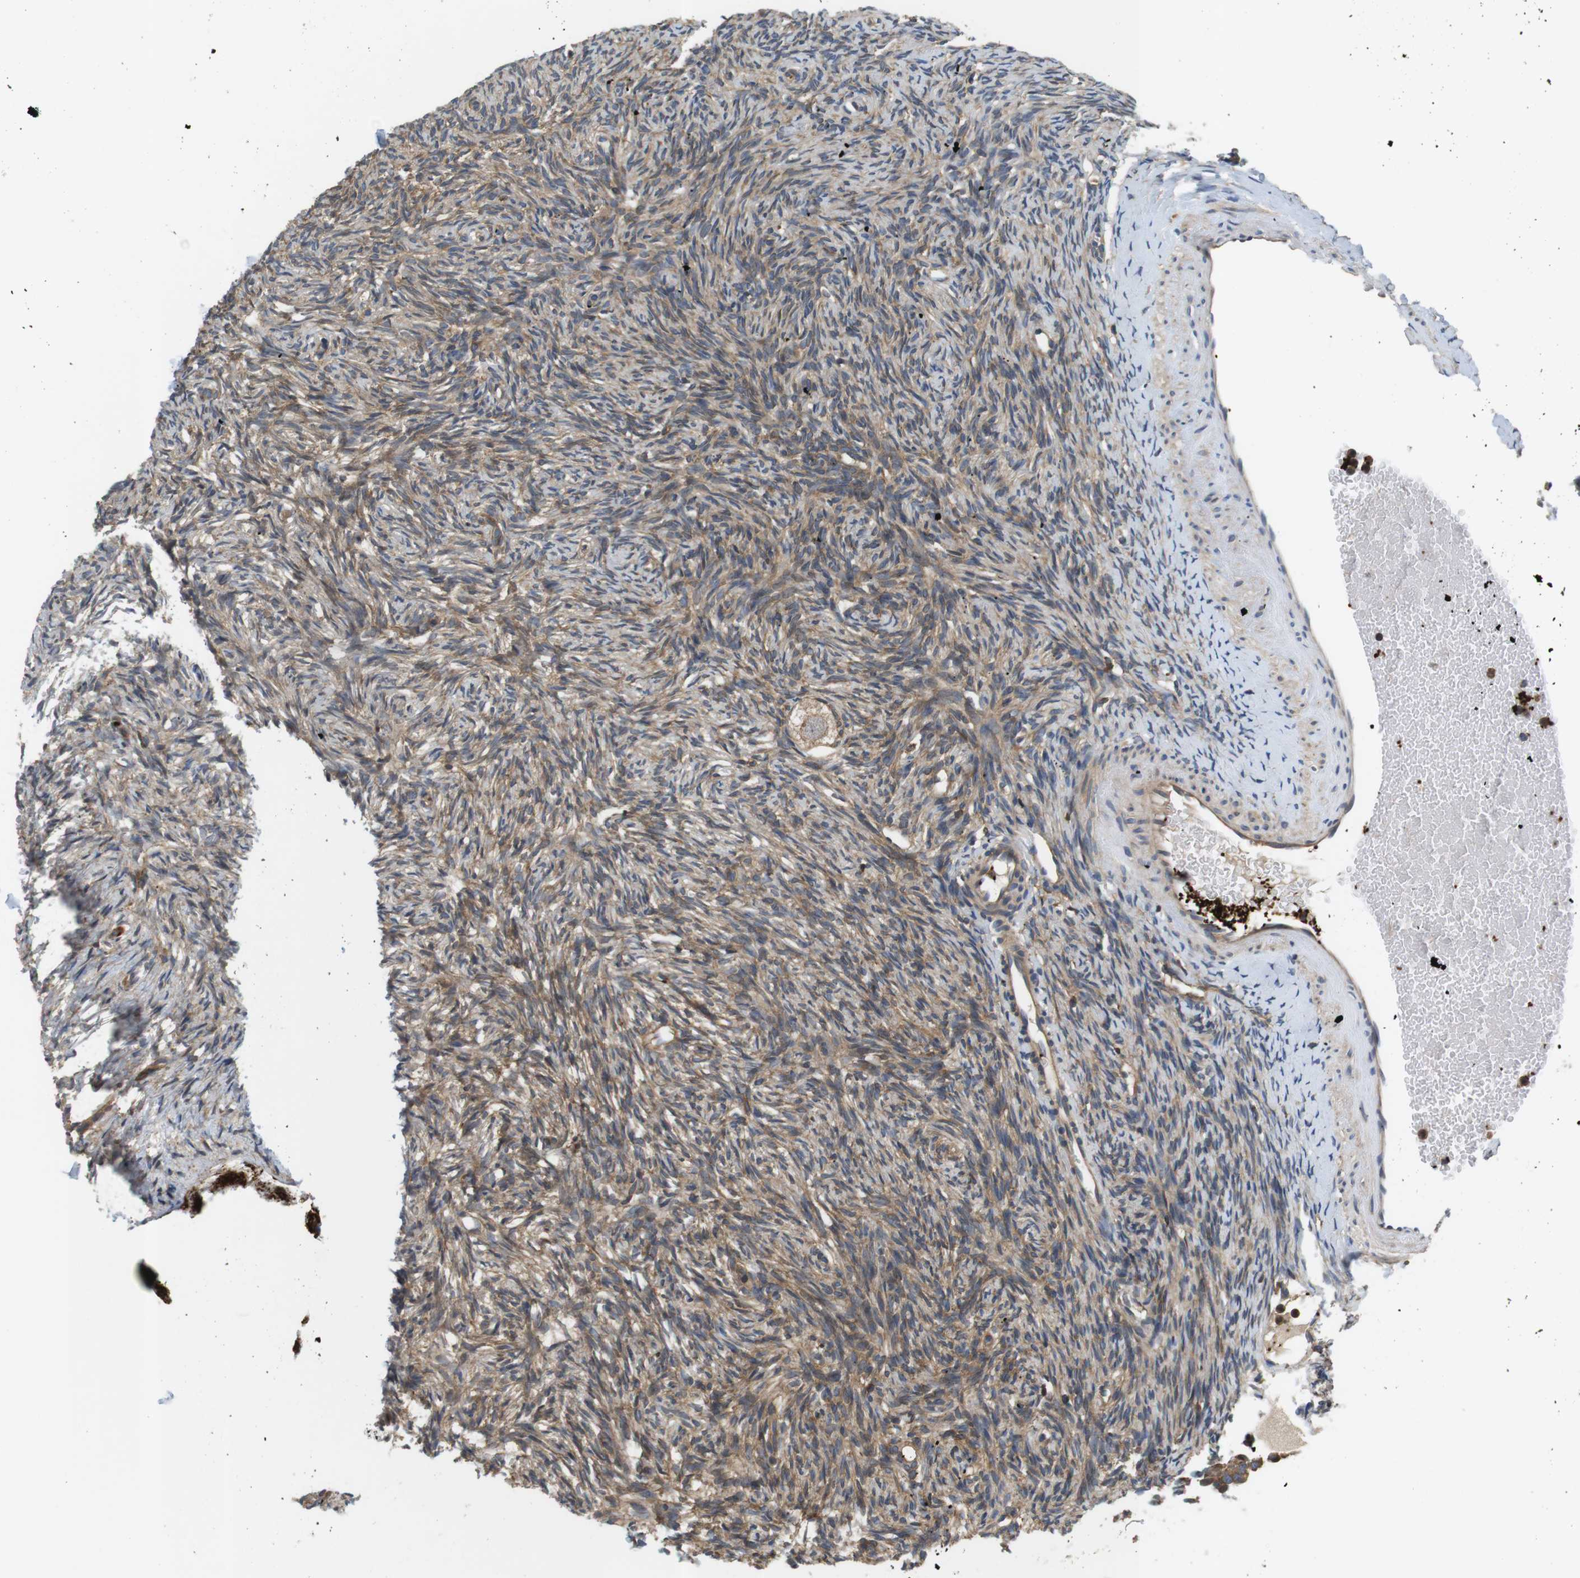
{"staining": {"intensity": "weak", "quantity": ">75%", "location": "cytoplasmic/membranous"}, "tissue": "ovary", "cell_type": "Follicle cells", "image_type": "normal", "snomed": [{"axis": "morphology", "description": "Normal tissue, NOS"}, {"axis": "topography", "description": "Ovary"}], "caption": "Benign ovary was stained to show a protein in brown. There is low levels of weak cytoplasmic/membranous staining in about >75% of follicle cells. (DAB = brown stain, brightfield microscopy at high magnification).", "gene": "HERPUD2", "patient": {"sex": "female", "age": 33}}